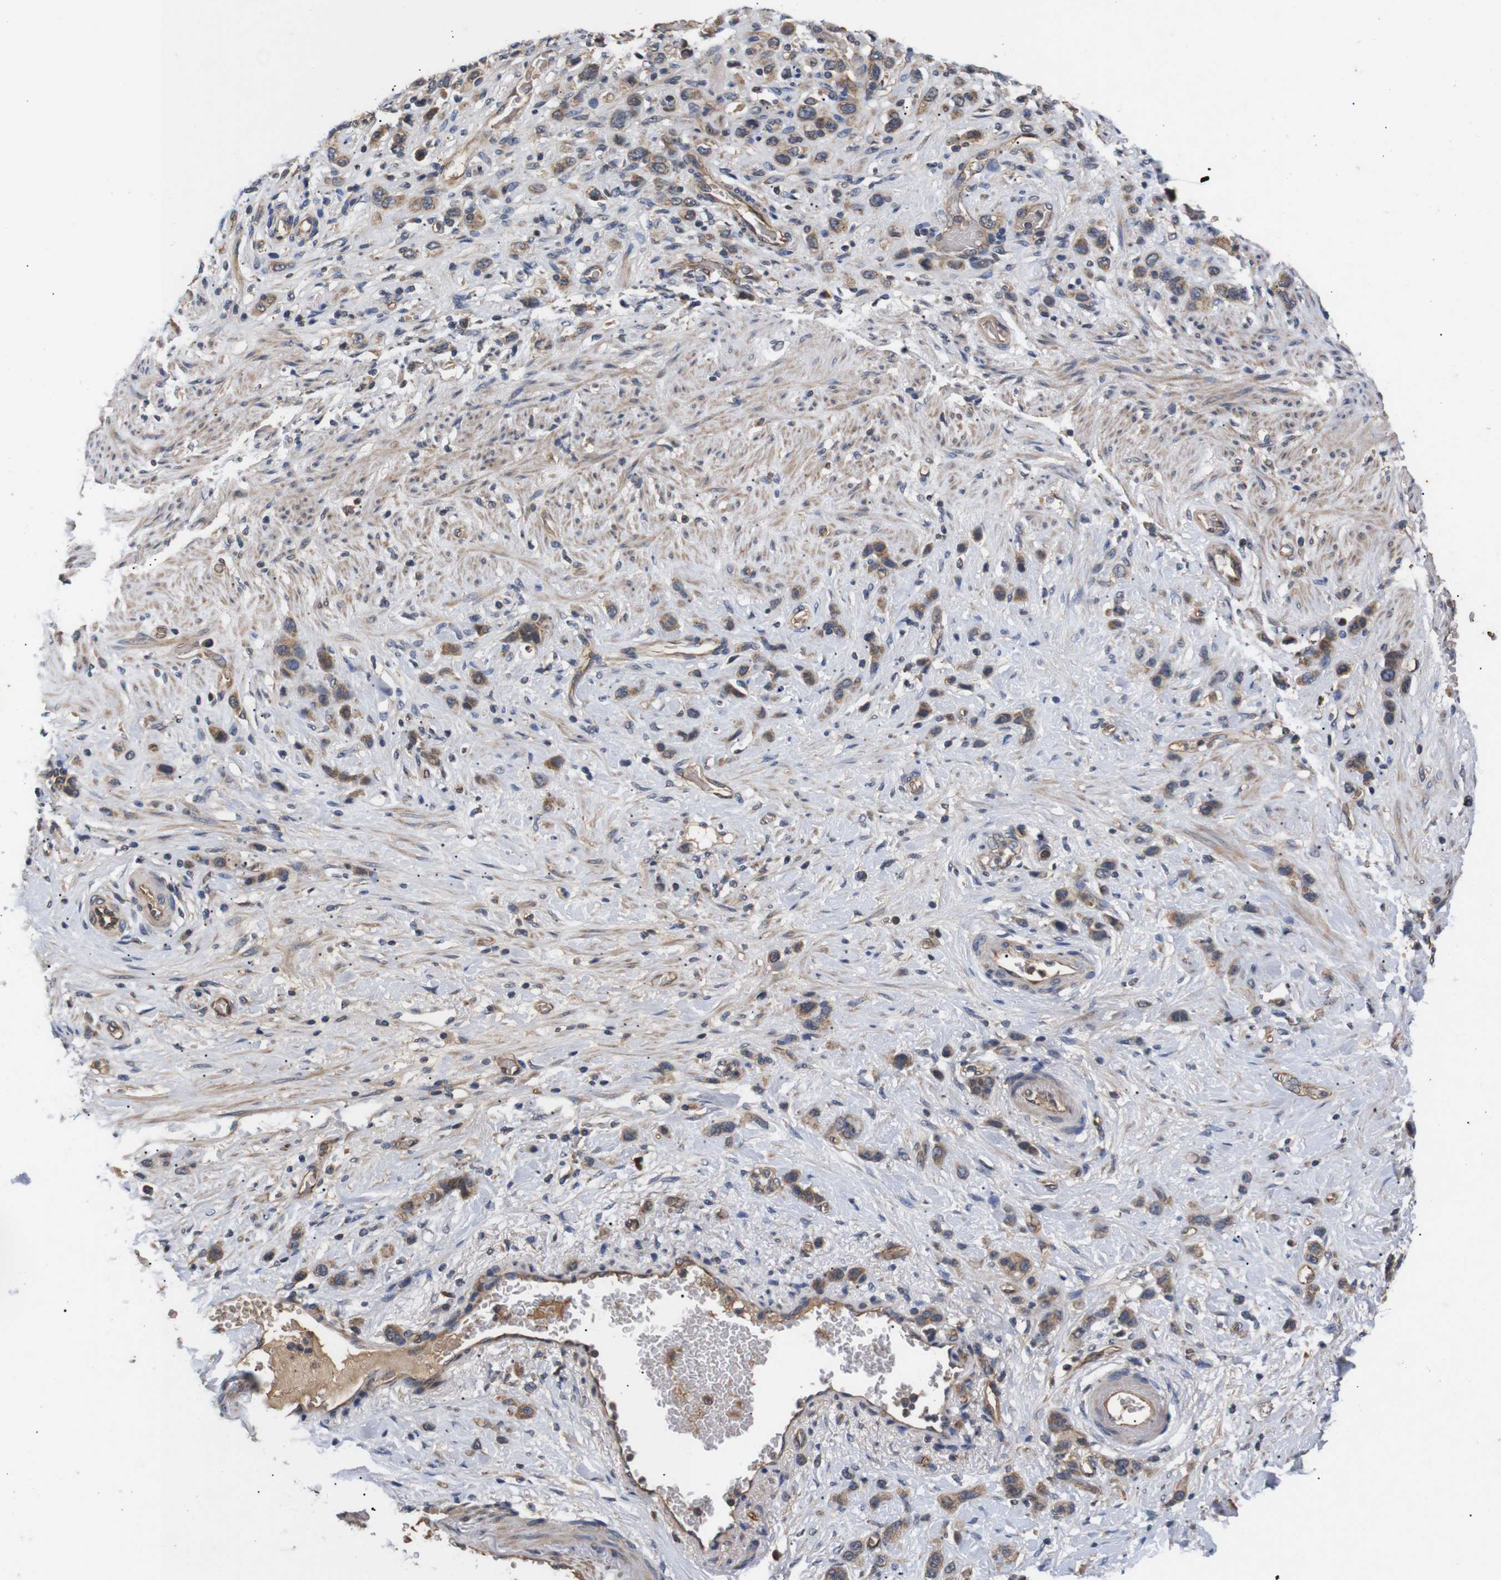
{"staining": {"intensity": "moderate", "quantity": ">75%", "location": "cytoplasmic/membranous"}, "tissue": "stomach cancer", "cell_type": "Tumor cells", "image_type": "cancer", "snomed": [{"axis": "morphology", "description": "Adenocarcinoma, NOS"}, {"axis": "morphology", "description": "Adenocarcinoma, High grade"}, {"axis": "topography", "description": "Stomach, upper"}, {"axis": "topography", "description": "Stomach, lower"}], "caption": "This is a micrograph of immunohistochemistry staining of adenocarcinoma (stomach), which shows moderate expression in the cytoplasmic/membranous of tumor cells.", "gene": "RIPK1", "patient": {"sex": "female", "age": 65}}